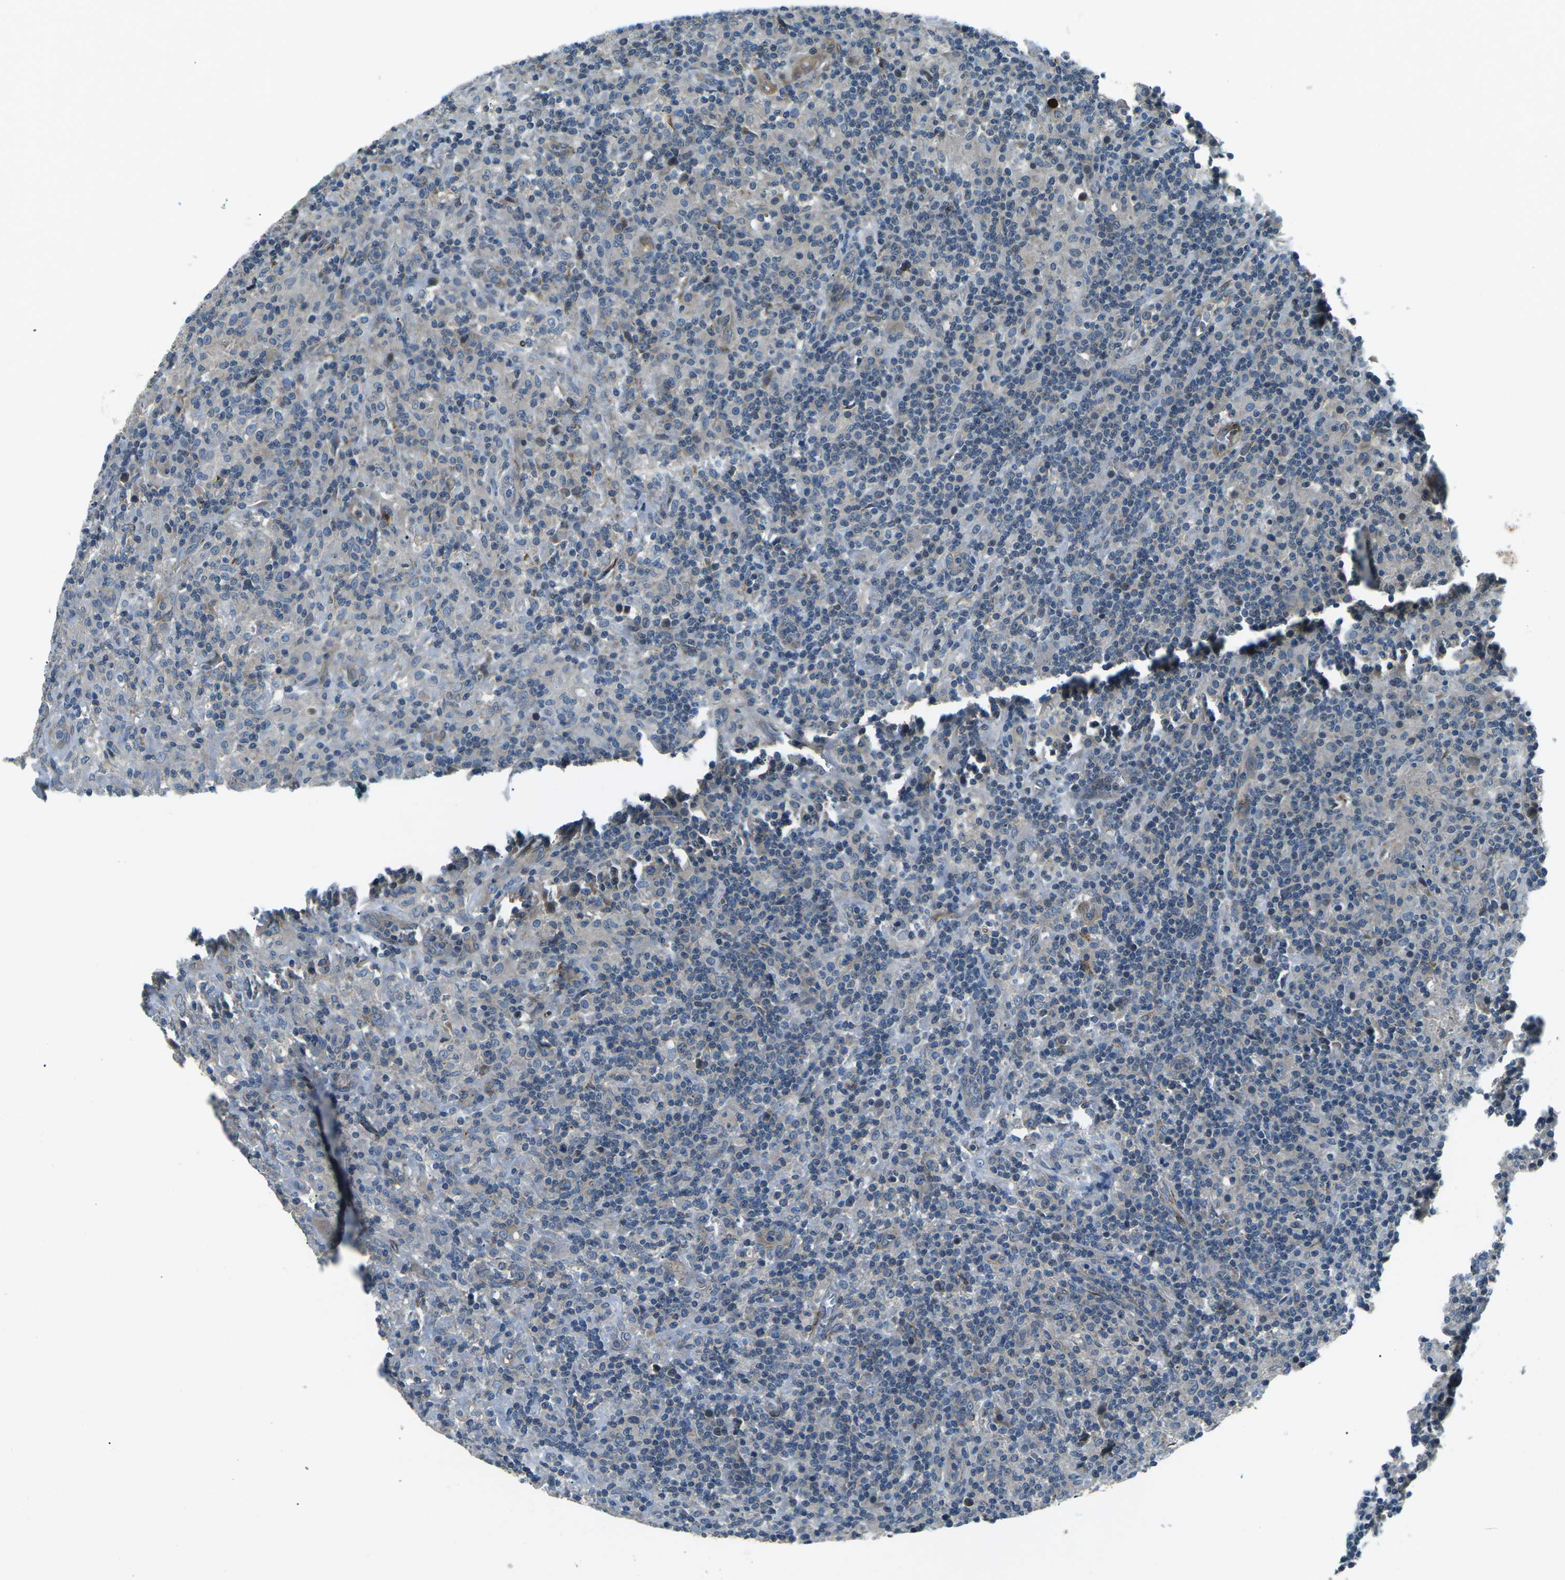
{"staining": {"intensity": "negative", "quantity": "none", "location": "none"}, "tissue": "lymphoma", "cell_type": "Tumor cells", "image_type": "cancer", "snomed": [{"axis": "morphology", "description": "Hodgkin's disease, NOS"}, {"axis": "topography", "description": "Lymph node"}], "caption": "Tumor cells are negative for protein expression in human Hodgkin's disease. (DAB (3,3'-diaminobenzidine) IHC, high magnification).", "gene": "AFAP1", "patient": {"sex": "male", "age": 70}}